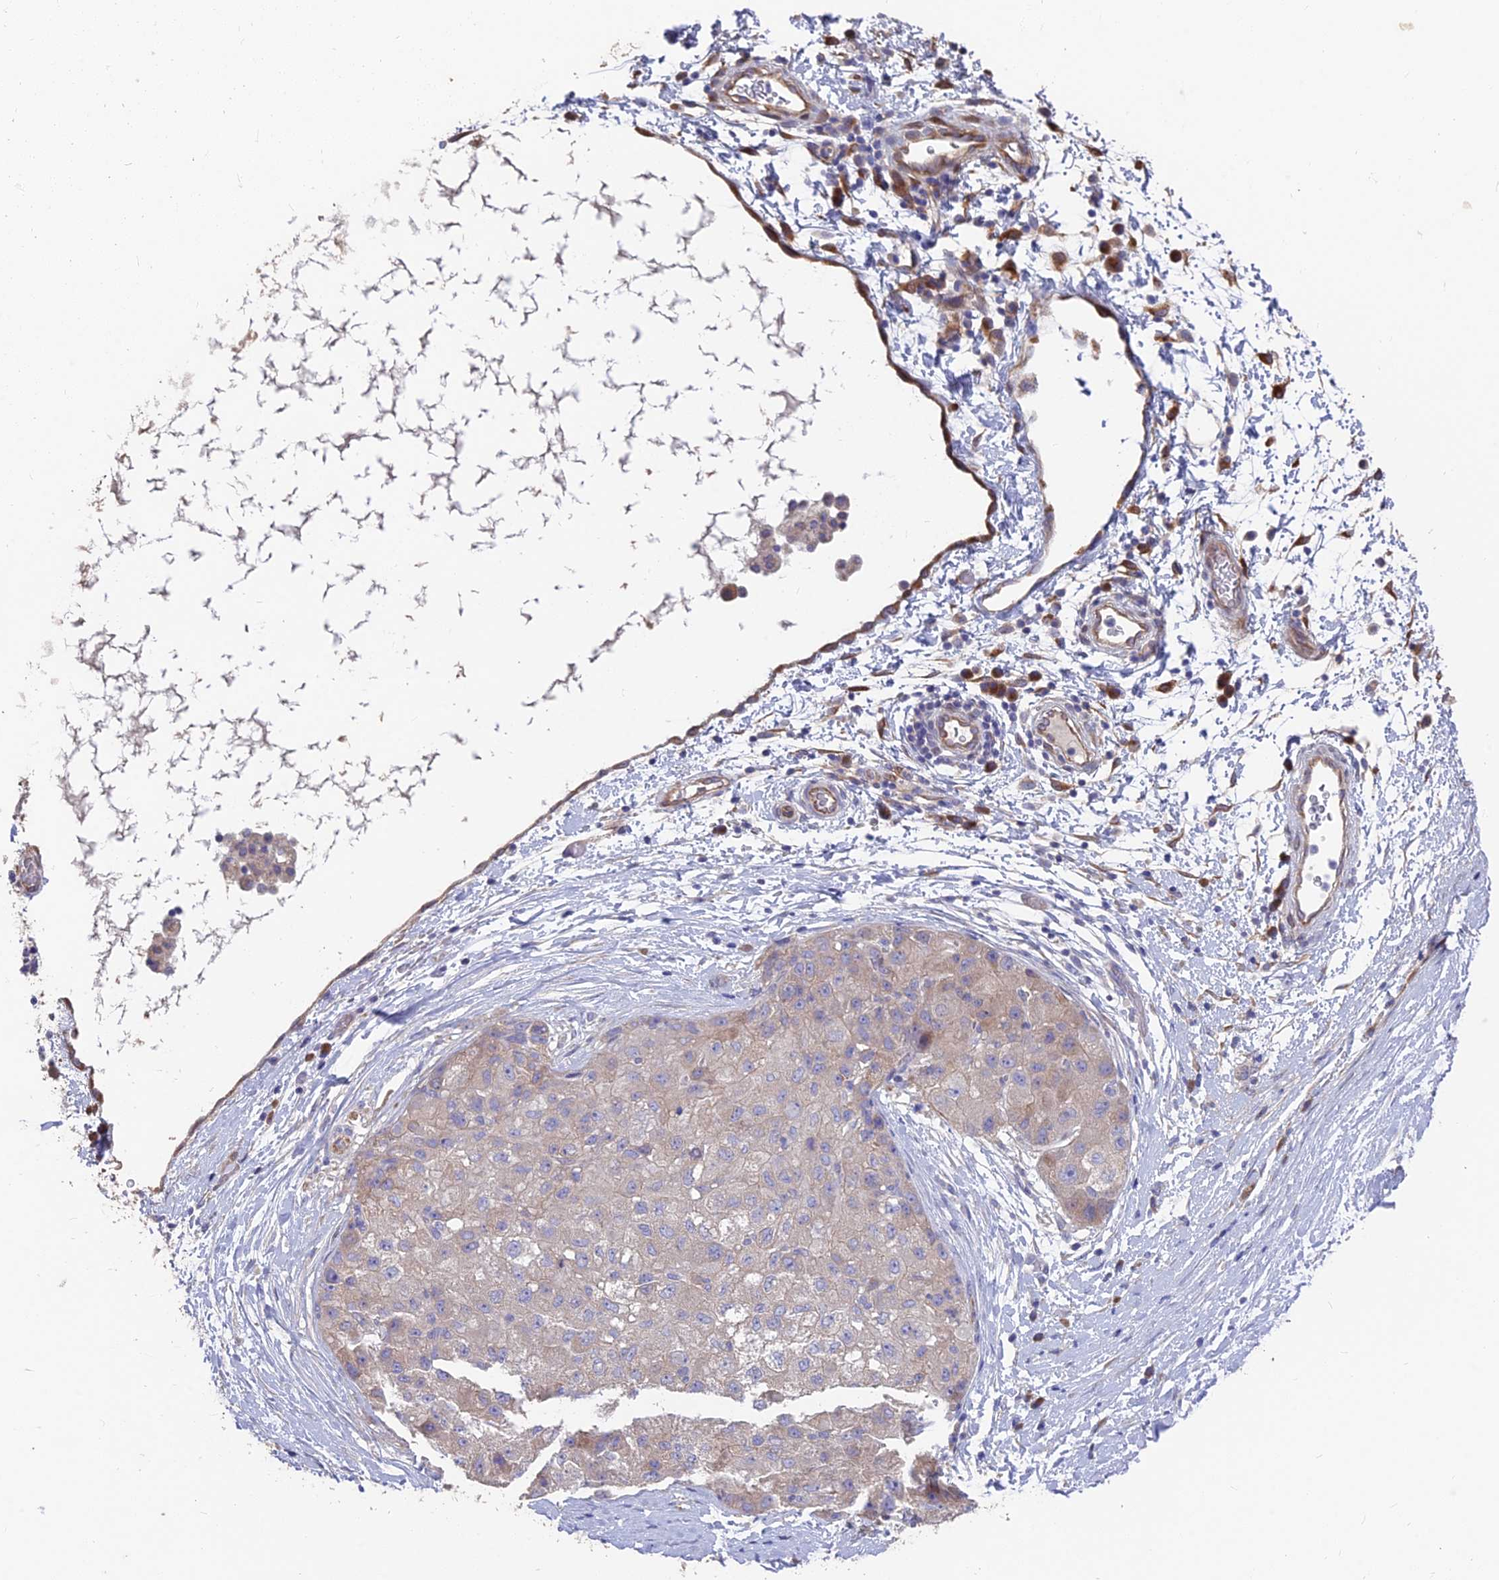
{"staining": {"intensity": "weak", "quantity": "<25%", "location": "cytoplasmic/membranous"}, "tissue": "liver cancer", "cell_type": "Tumor cells", "image_type": "cancer", "snomed": [{"axis": "morphology", "description": "Carcinoma, Hepatocellular, NOS"}, {"axis": "topography", "description": "Liver"}], "caption": "This is an immunohistochemistry (IHC) image of liver hepatocellular carcinoma. There is no positivity in tumor cells.", "gene": "FAM168B", "patient": {"sex": "male", "age": 80}}